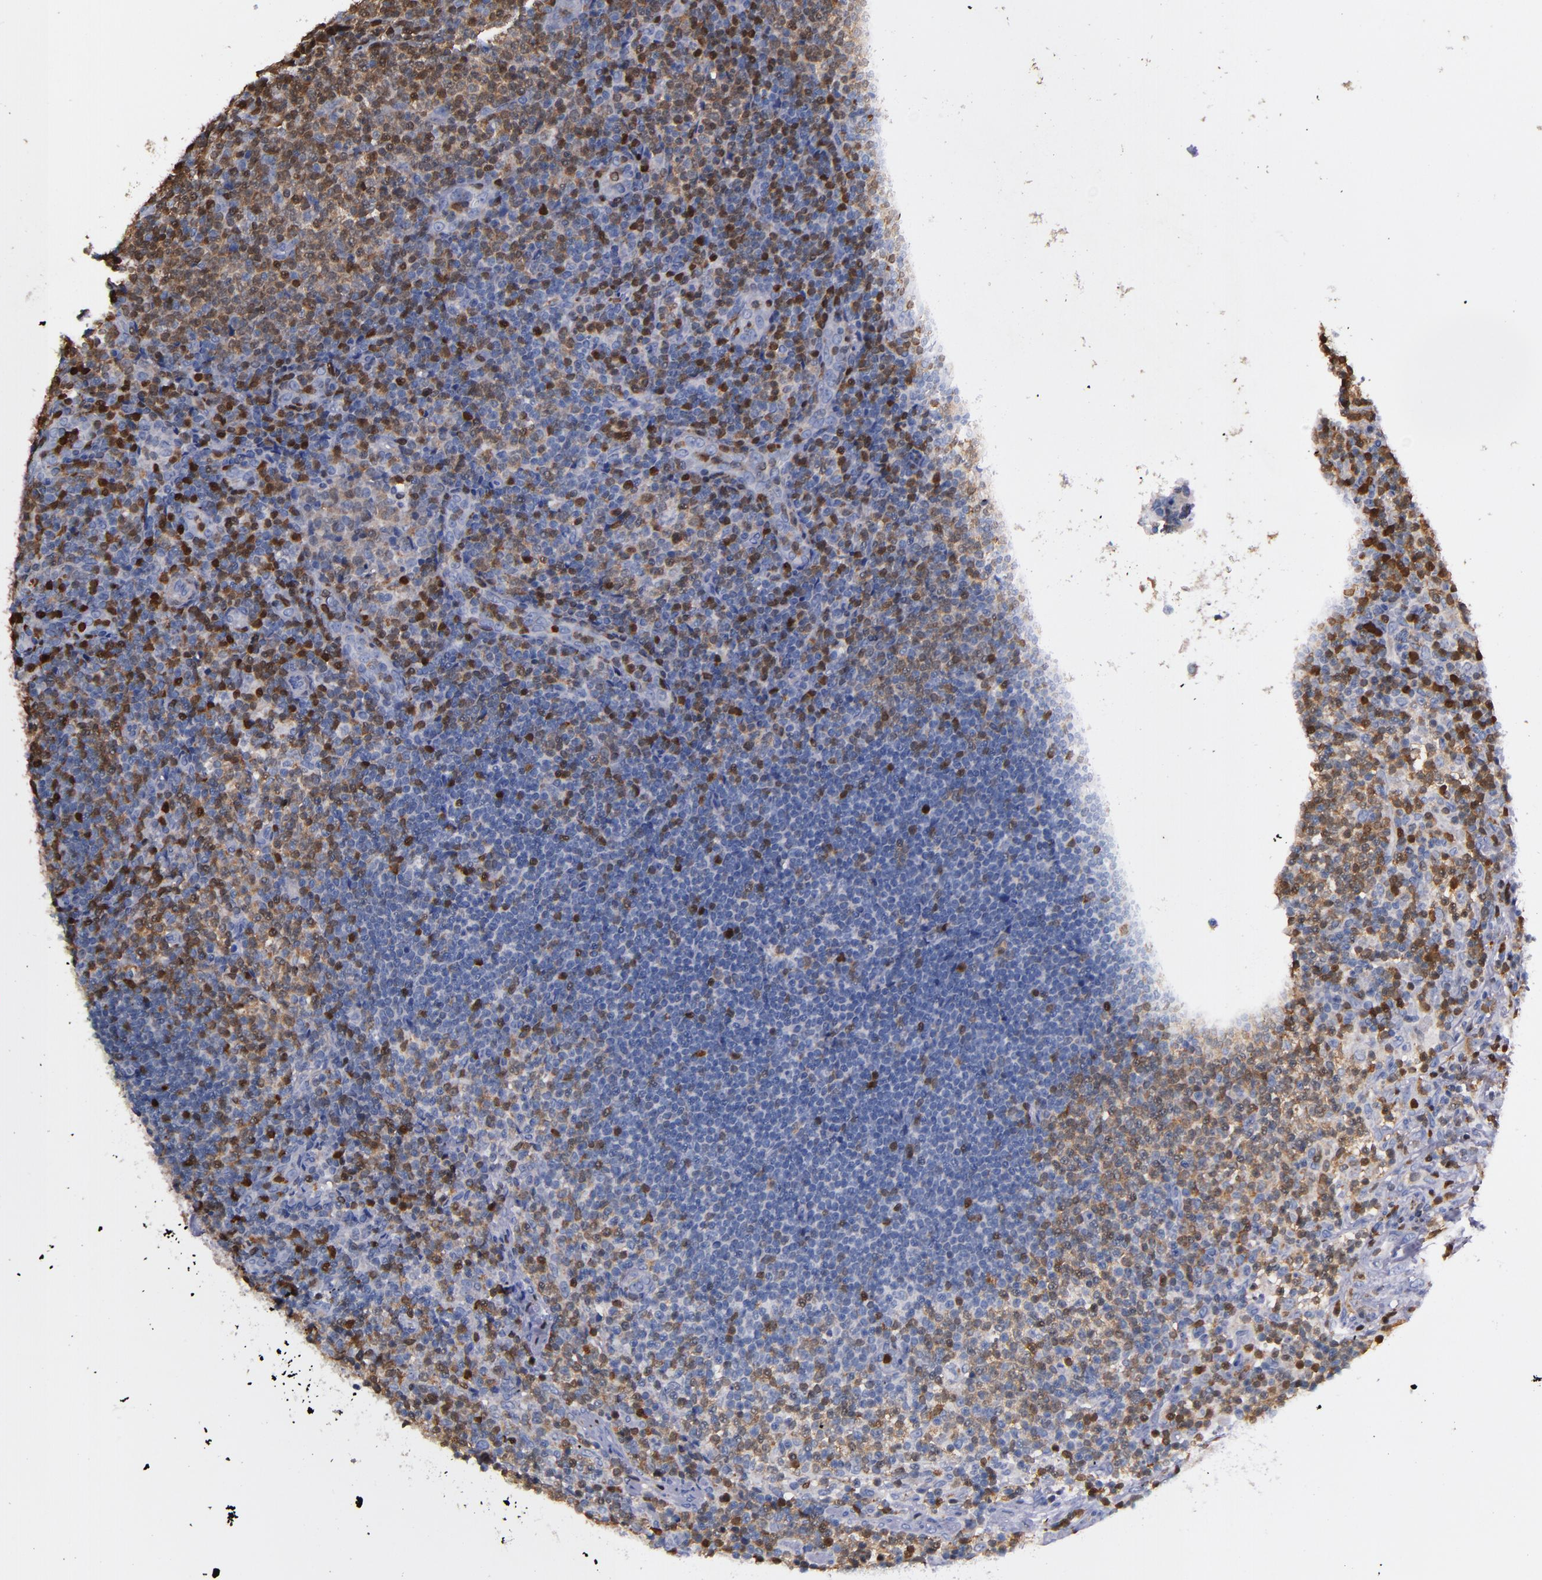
{"staining": {"intensity": "moderate", "quantity": "25%-75%", "location": "cytoplasmic/membranous,nuclear"}, "tissue": "lymphoma", "cell_type": "Tumor cells", "image_type": "cancer", "snomed": [{"axis": "morphology", "description": "Malignant lymphoma, non-Hodgkin's type, Low grade"}, {"axis": "topography", "description": "Lymph node"}], "caption": "Lymphoma stained with IHC shows moderate cytoplasmic/membranous and nuclear positivity in about 25%-75% of tumor cells.", "gene": "S100A4", "patient": {"sex": "female", "age": 76}}